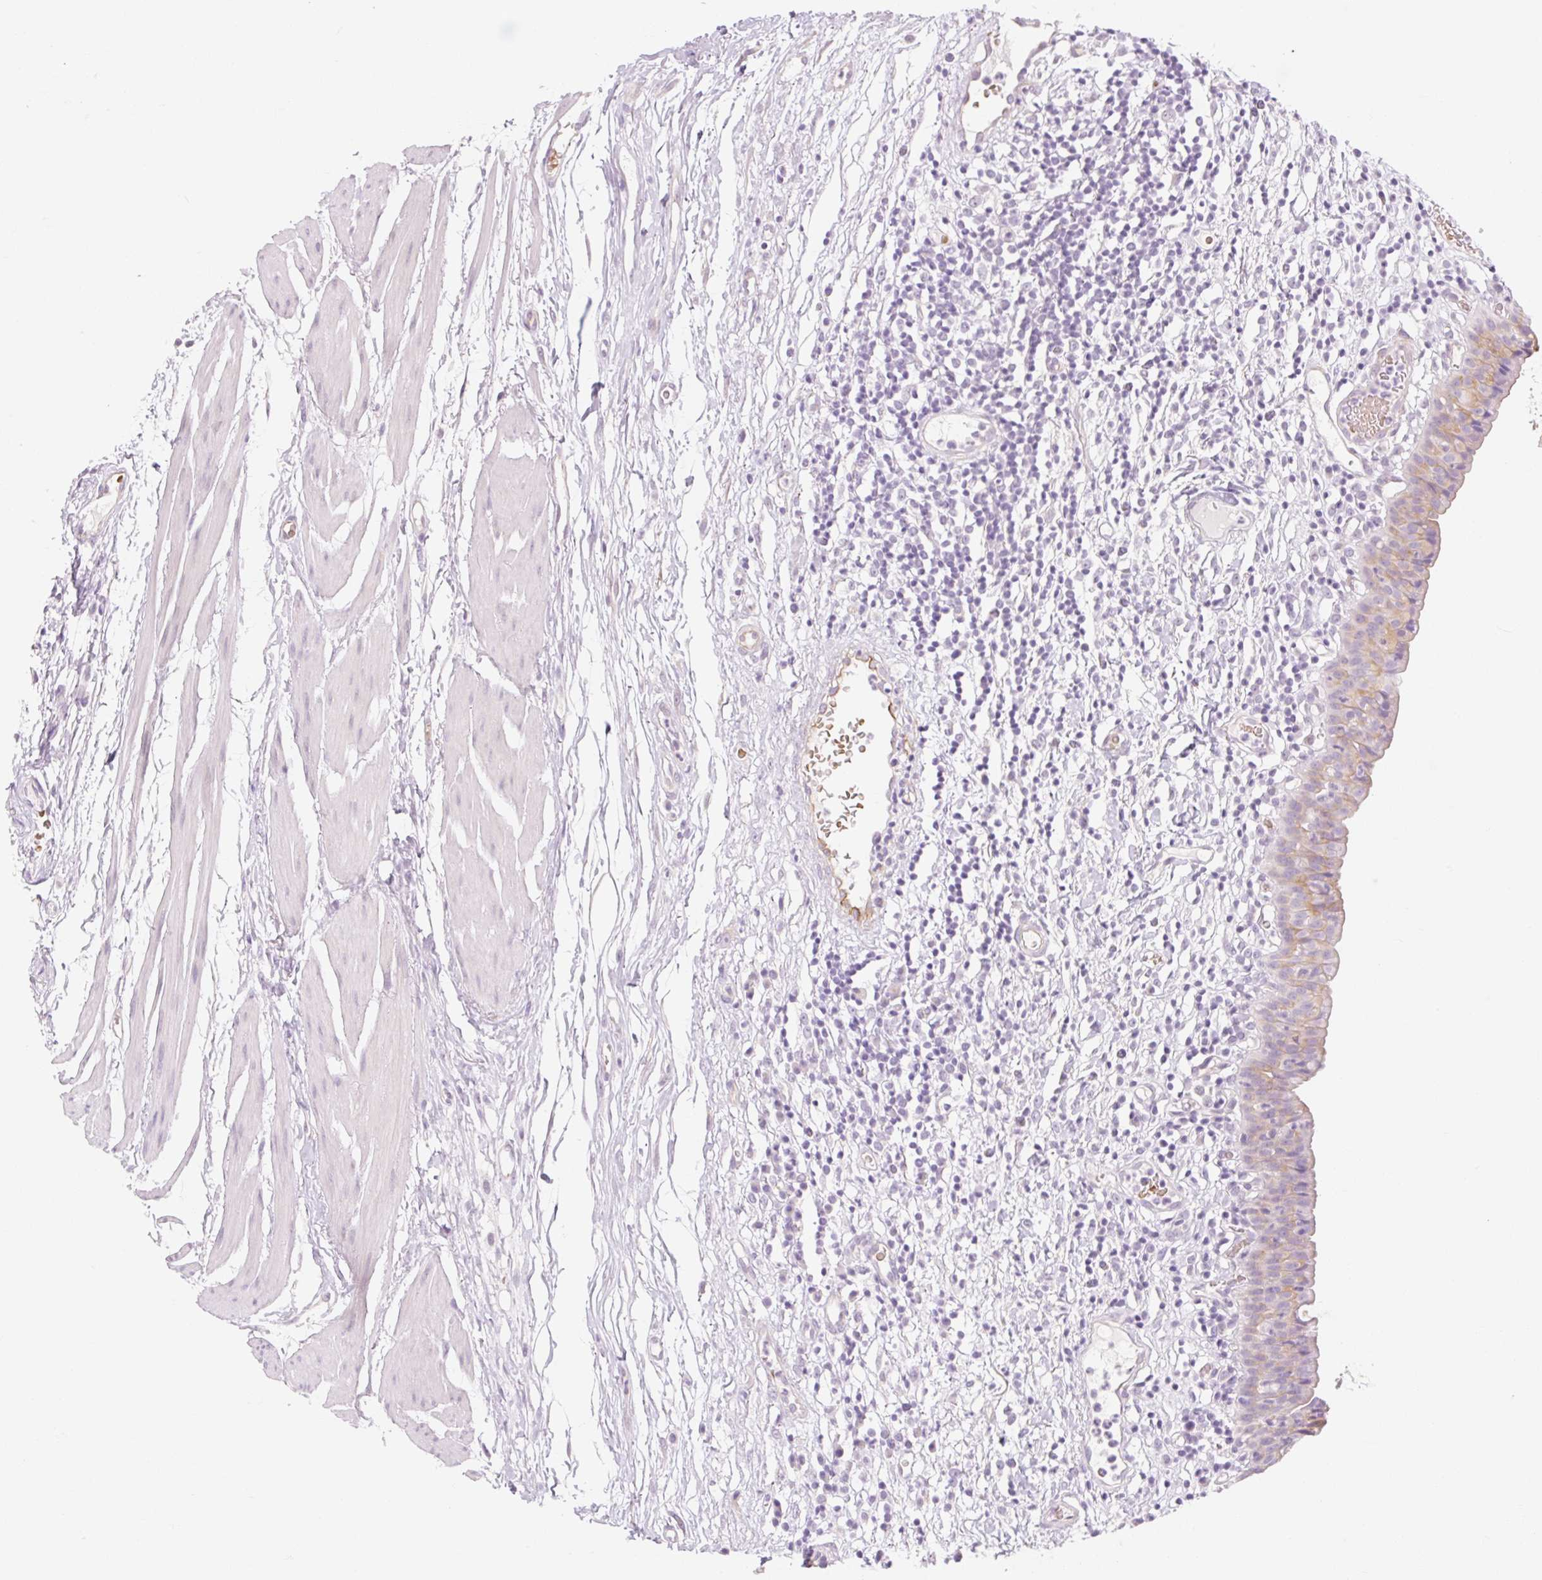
{"staining": {"intensity": "weak", "quantity": "<25%", "location": "cytoplasmic/membranous"}, "tissue": "urinary bladder", "cell_type": "Urothelial cells", "image_type": "normal", "snomed": [{"axis": "morphology", "description": "Normal tissue, NOS"}, {"axis": "morphology", "description": "Inflammation, NOS"}, {"axis": "topography", "description": "Urinary bladder"}], "caption": "Urothelial cells show no significant protein expression in unremarkable urinary bladder. Nuclei are stained in blue.", "gene": "TAF1L", "patient": {"sex": "male", "age": 57}}